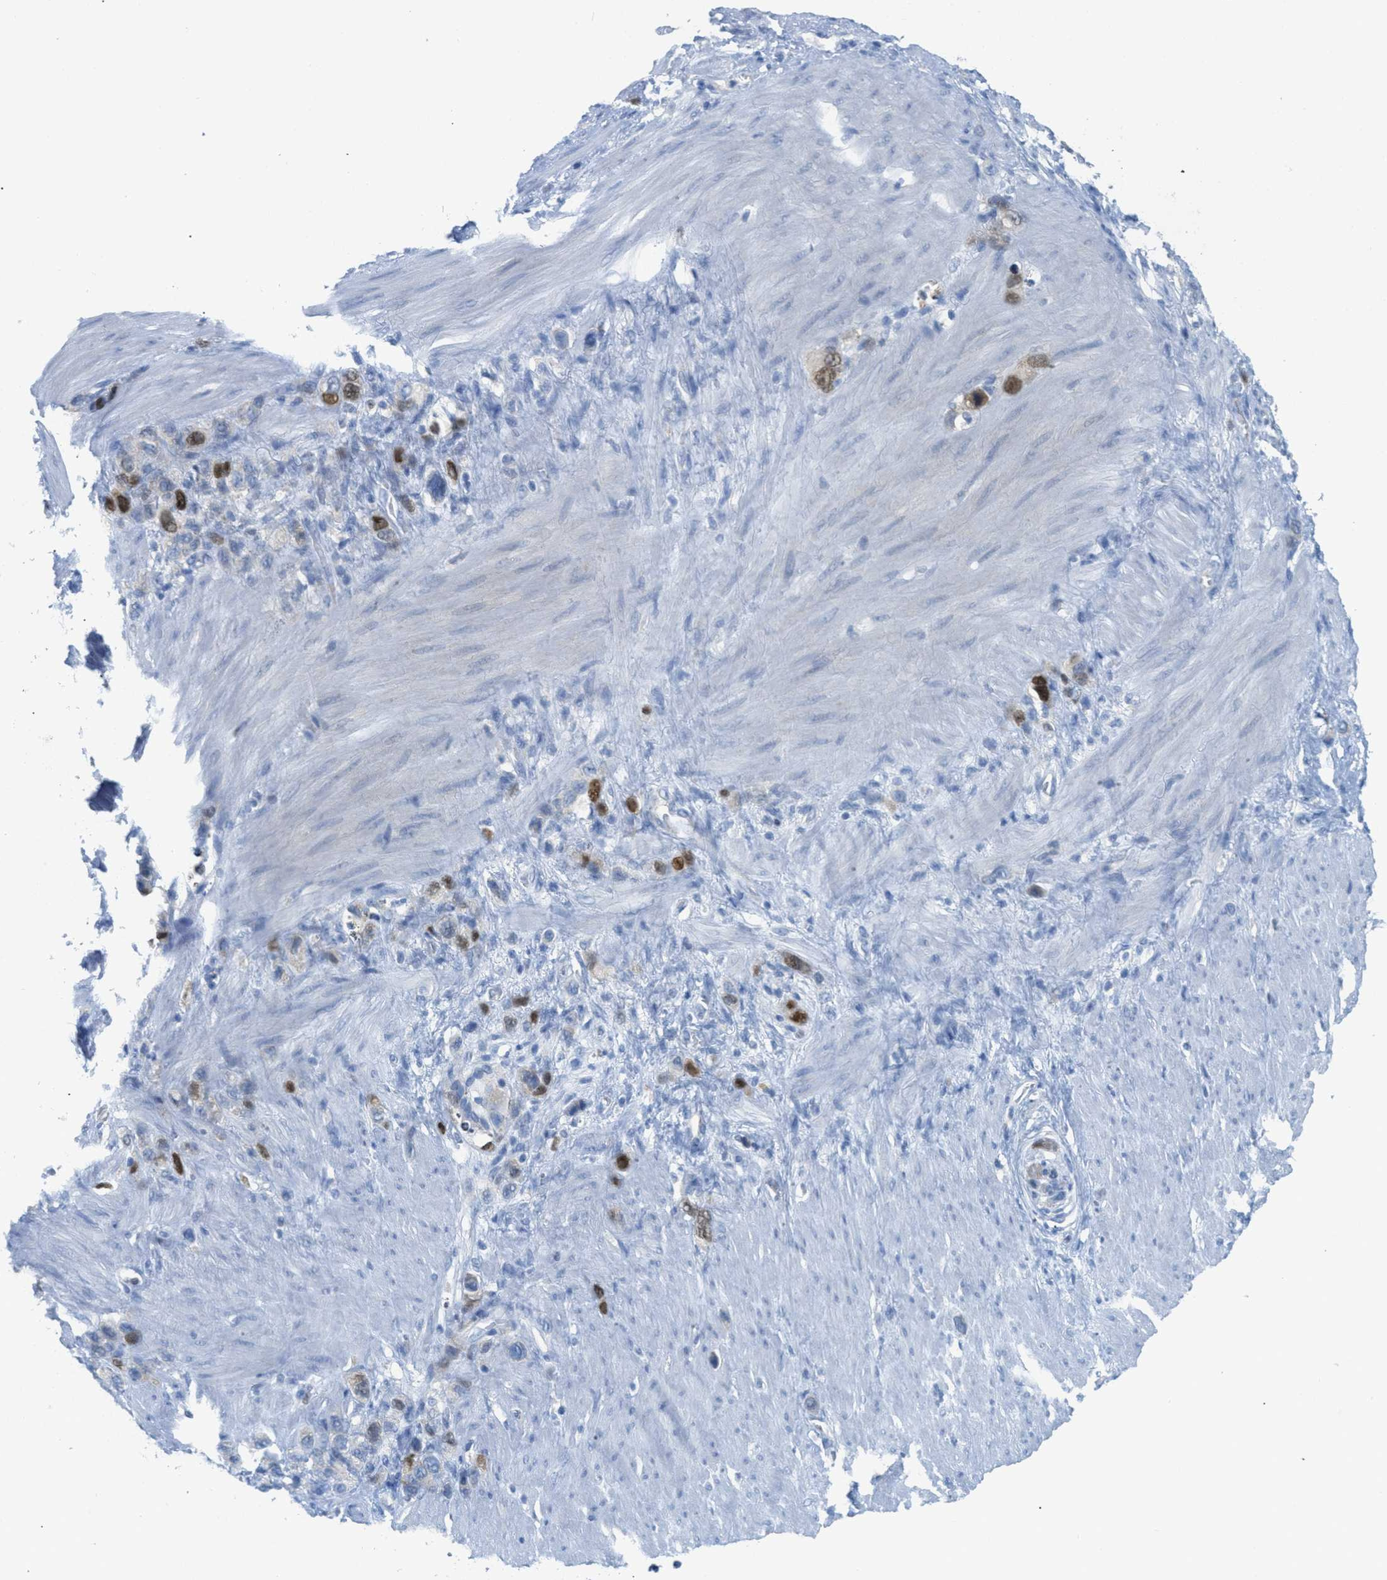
{"staining": {"intensity": "strong", "quantity": ">75%", "location": "nuclear"}, "tissue": "stomach cancer", "cell_type": "Tumor cells", "image_type": "cancer", "snomed": [{"axis": "morphology", "description": "Adenocarcinoma, NOS"}, {"axis": "morphology", "description": "Adenocarcinoma, High grade"}, {"axis": "topography", "description": "Stomach, upper"}, {"axis": "topography", "description": "Stomach, lower"}], "caption": "Protein staining by immunohistochemistry (IHC) demonstrates strong nuclear staining in about >75% of tumor cells in adenocarcinoma (high-grade) (stomach). (Stains: DAB in brown, nuclei in blue, Microscopy: brightfield microscopy at high magnification).", "gene": "ORC6", "patient": {"sex": "female", "age": 65}}